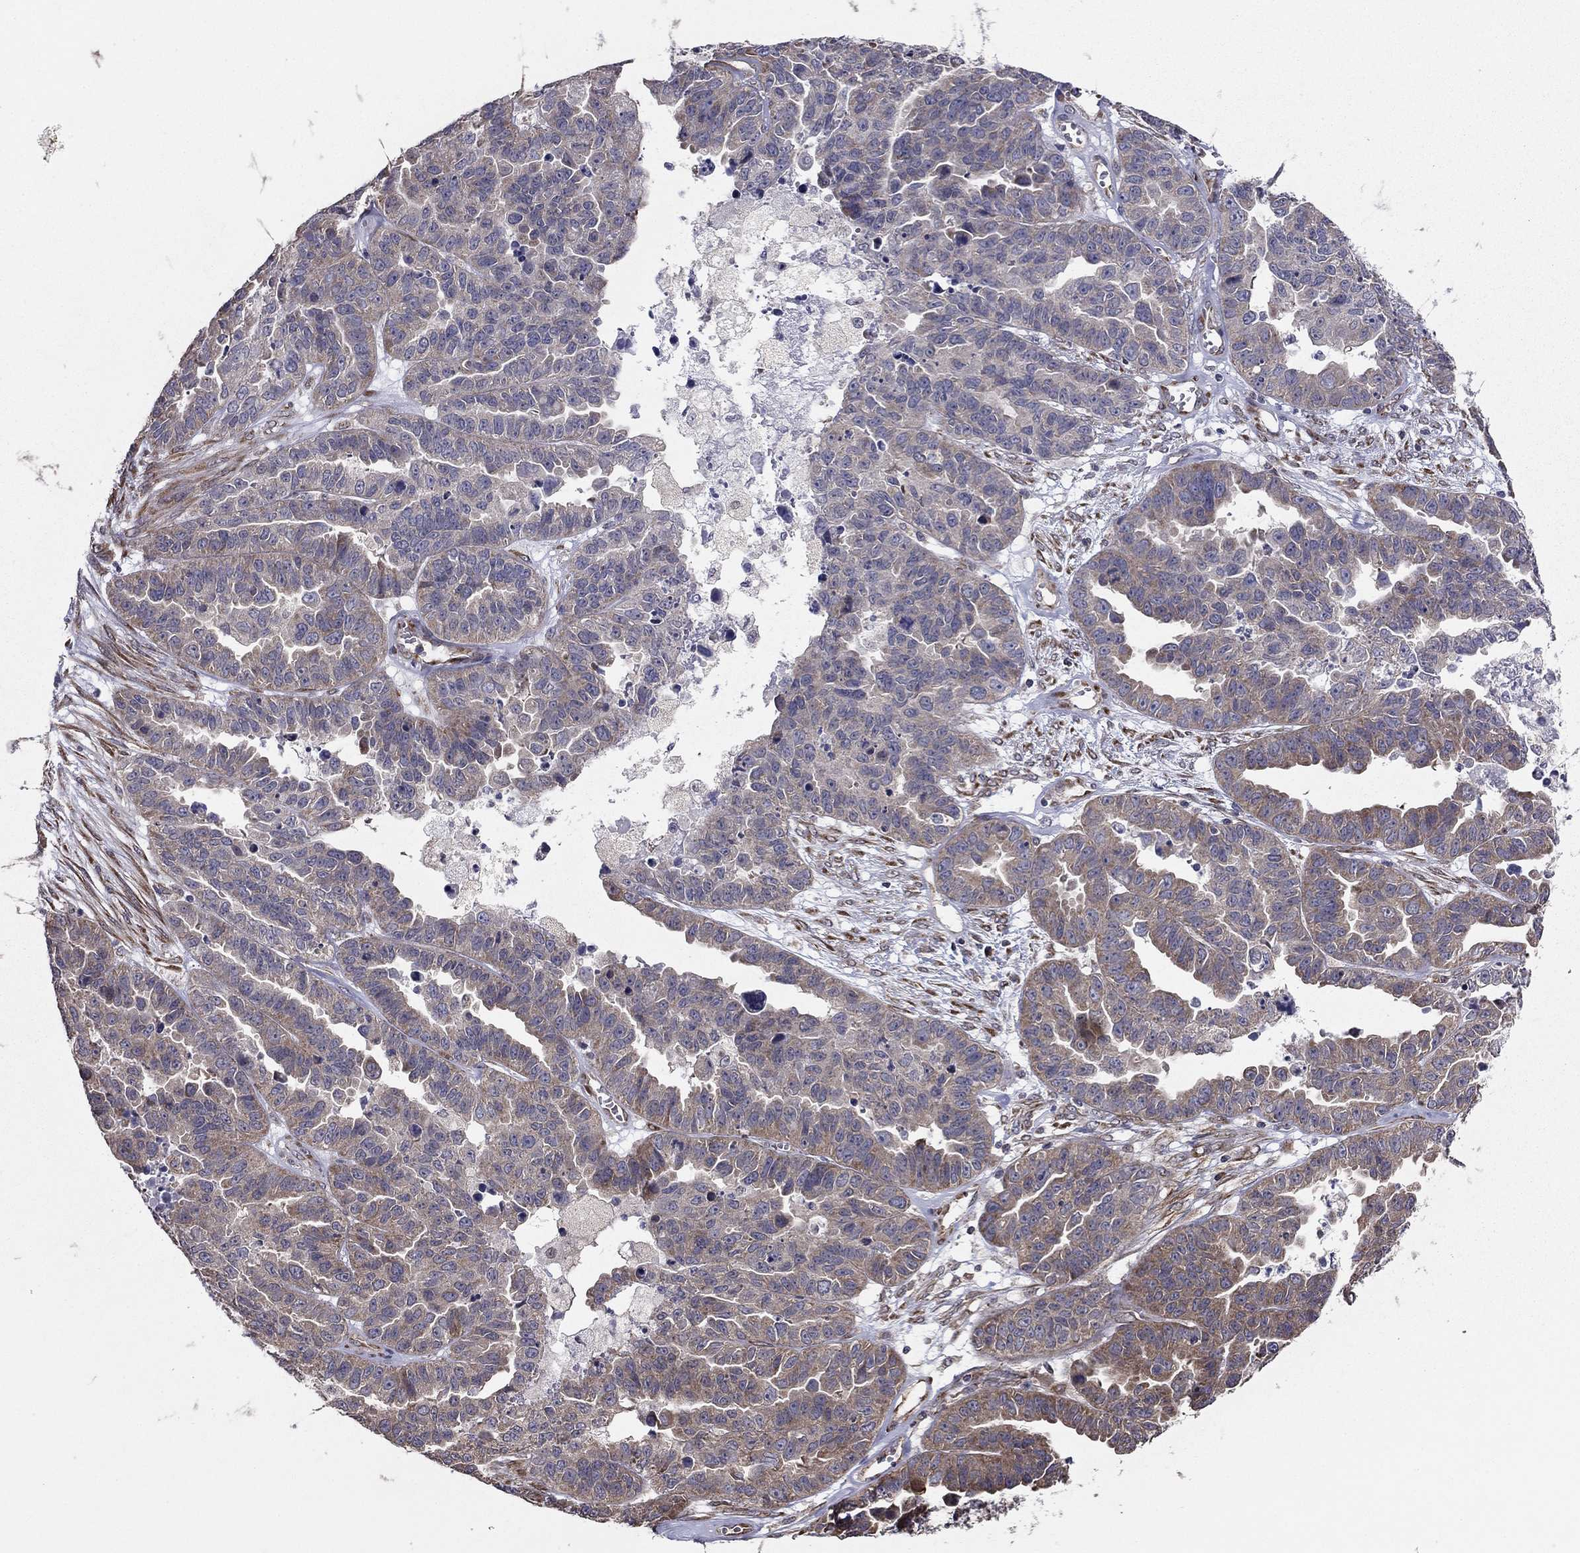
{"staining": {"intensity": "moderate", "quantity": "<25%", "location": "cytoplasmic/membranous"}, "tissue": "ovarian cancer", "cell_type": "Tumor cells", "image_type": "cancer", "snomed": [{"axis": "morphology", "description": "Cystadenocarcinoma, serous, NOS"}, {"axis": "topography", "description": "Ovary"}], "caption": "The immunohistochemical stain shows moderate cytoplasmic/membranous expression in tumor cells of ovarian cancer (serous cystadenocarcinoma) tissue. The staining is performed using DAB brown chromogen to label protein expression. The nuclei are counter-stained blue using hematoxylin.", "gene": "NKIRAS1", "patient": {"sex": "female", "age": 87}}